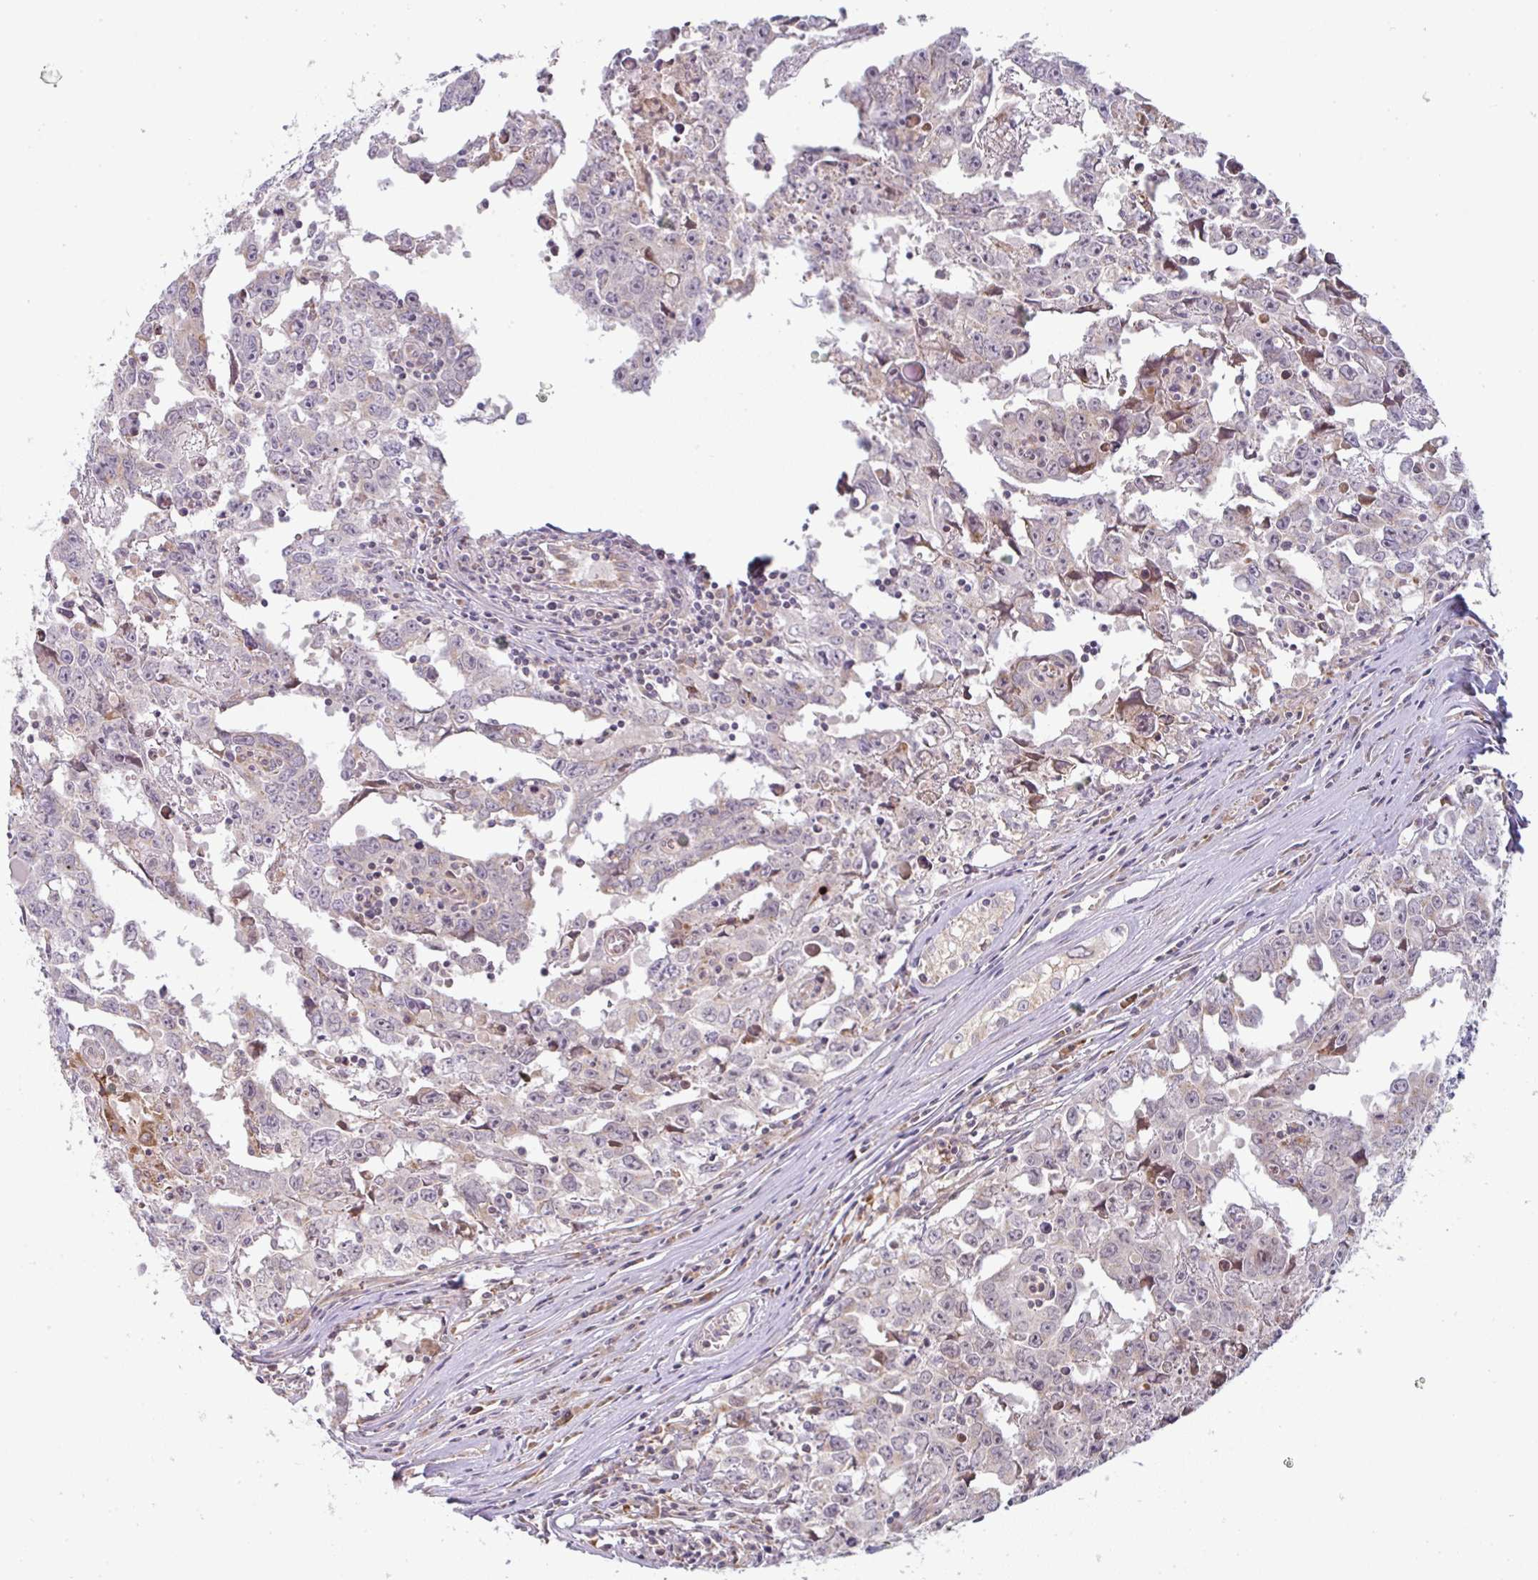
{"staining": {"intensity": "negative", "quantity": "none", "location": "none"}, "tissue": "testis cancer", "cell_type": "Tumor cells", "image_type": "cancer", "snomed": [{"axis": "morphology", "description": "Carcinoma, Embryonal, NOS"}, {"axis": "topography", "description": "Testis"}], "caption": "Immunohistochemistry (IHC) image of neoplastic tissue: testis cancer (embryonal carcinoma) stained with DAB shows no significant protein staining in tumor cells.", "gene": "MOB1A", "patient": {"sex": "male", "age": 22}}